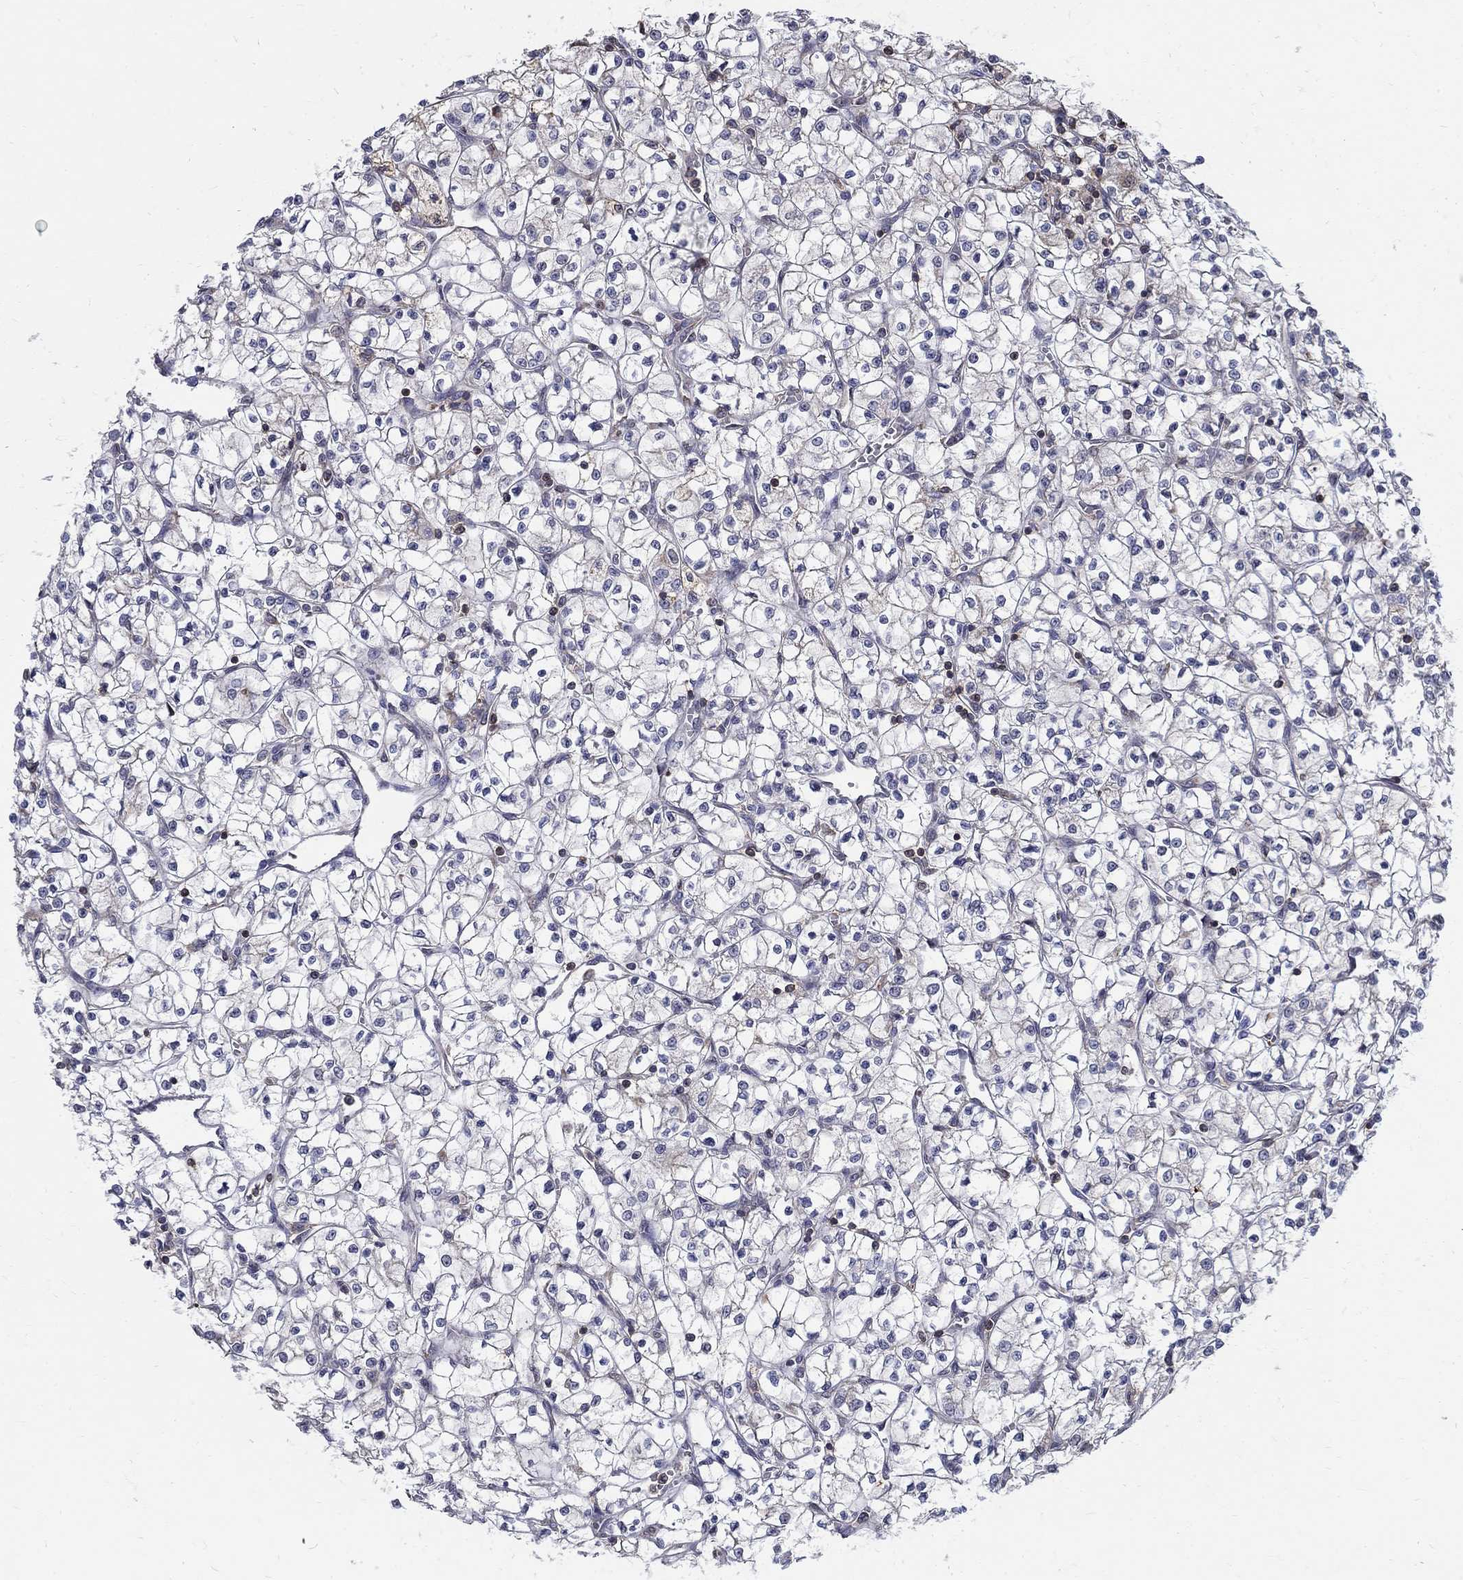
{"staining": {"intensity": "negative", "quantity": "none", "location": "none"}, "tissue": "renal cancer", "cell_type": "Tumor cells", "image_type": "cancer", "snomed": [{"axis": "morphology", "description": "Adenocarcinoma, NOS"}, {"axis": "topography", "description": "Kidney"}], "caption": "Renal cancer (adenocarcinoma) was stained to show a protein in brown. There is no significant expression in tumor cells.", "gene": "AGAP2", "patient": {"sex": "female", "age": 64}}